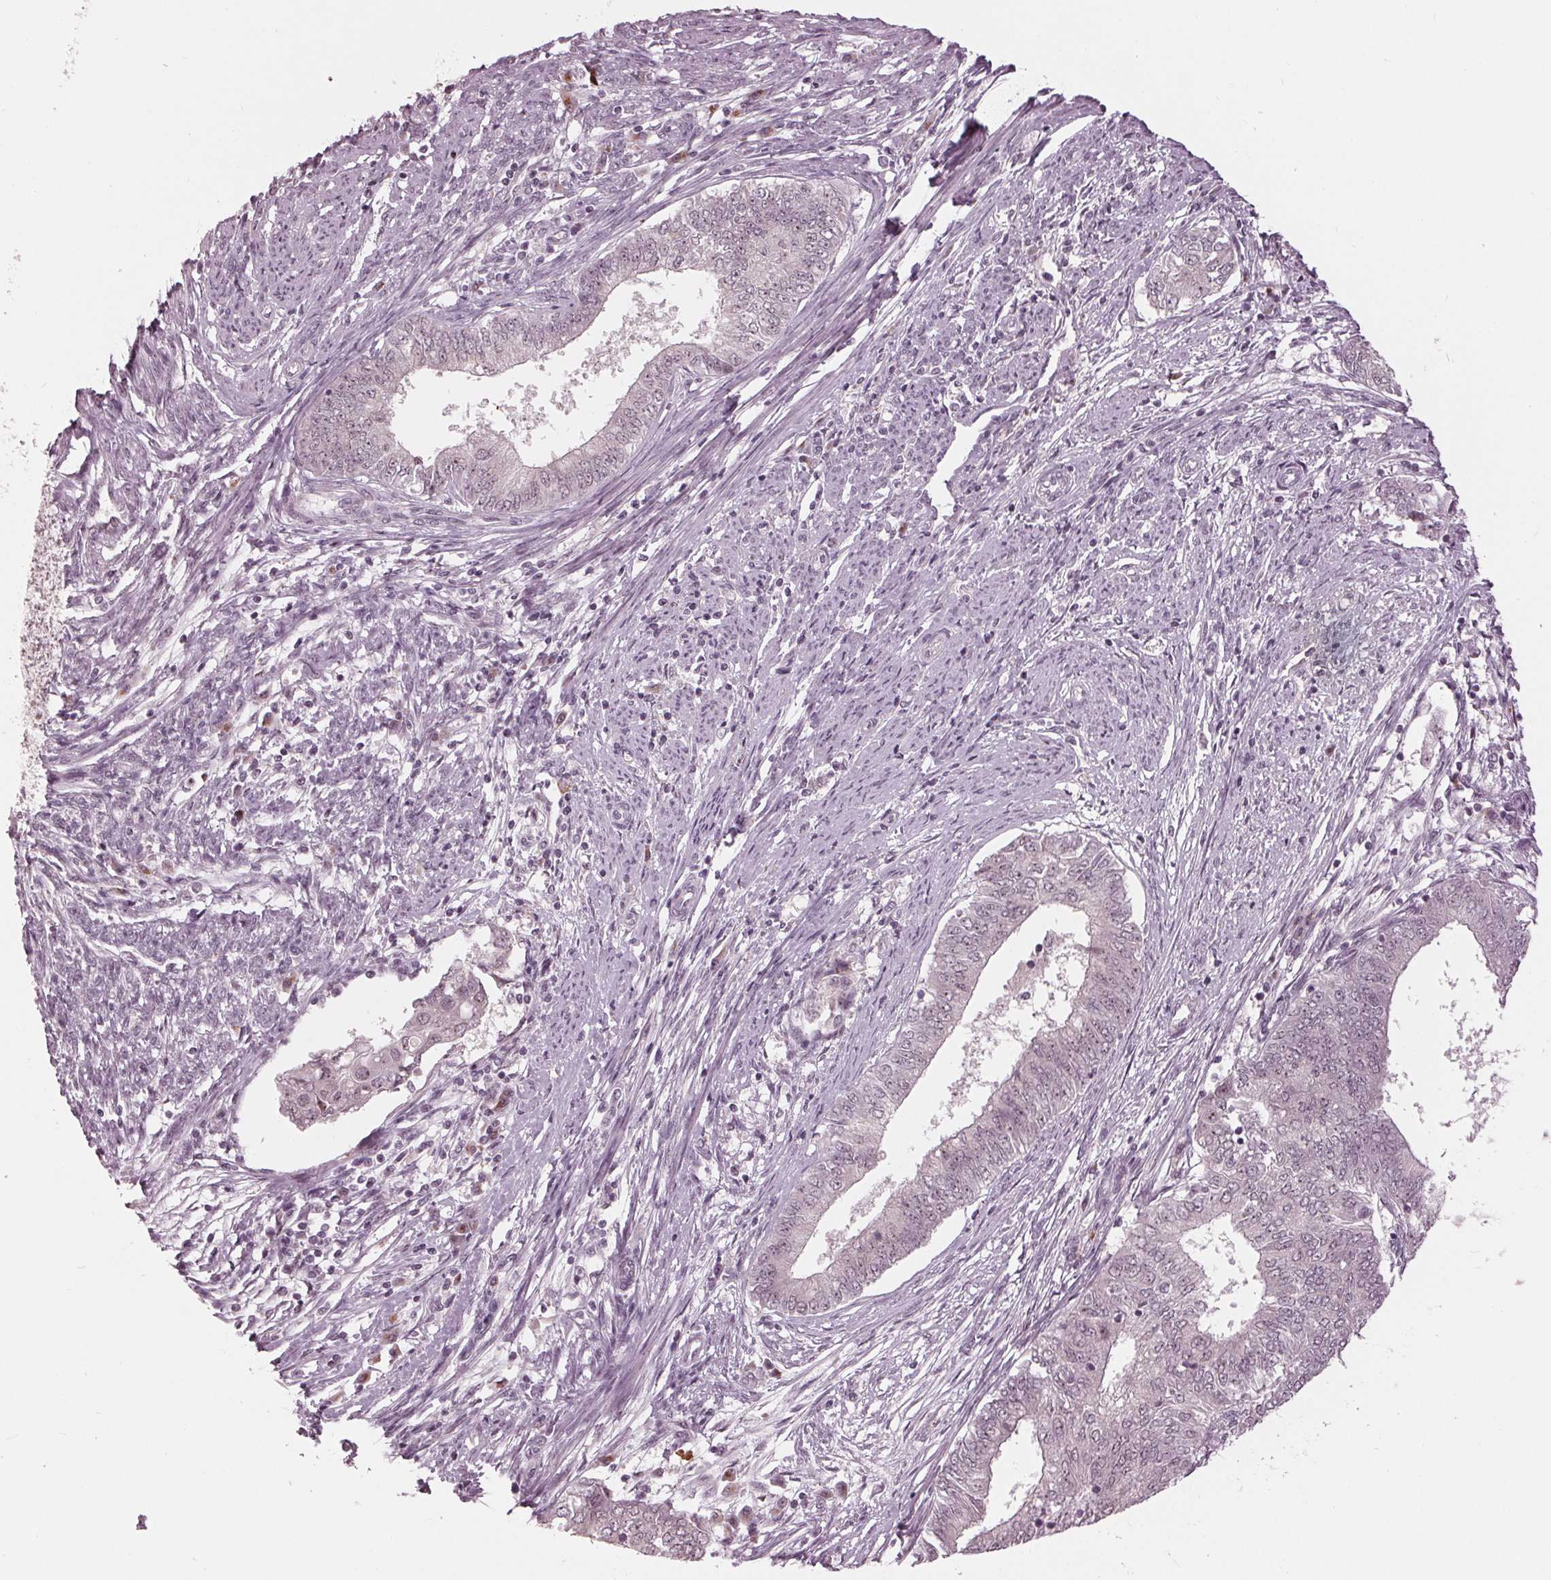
{"staining": {"intensity": "weak", "quantity": "<25%", "location": "nuclear"}, "tissue": "endometrial cancer", "cell_type": "Tumor cells", "image_type": "cancer", "snomed": [{"axis": "morphology", "description": "Adenocarcinoma, NOS"}, {"axis": "topography", "description": "Endometrium"}], "caption": "DAB (3,3'-diaminobenzidine) immunohistochemical staining of human adenocarcinoma (endometrial) displays no significant staining in tumor cells.", "gene": "SLX4", "patient": {"sex": "female", "age": 62}}